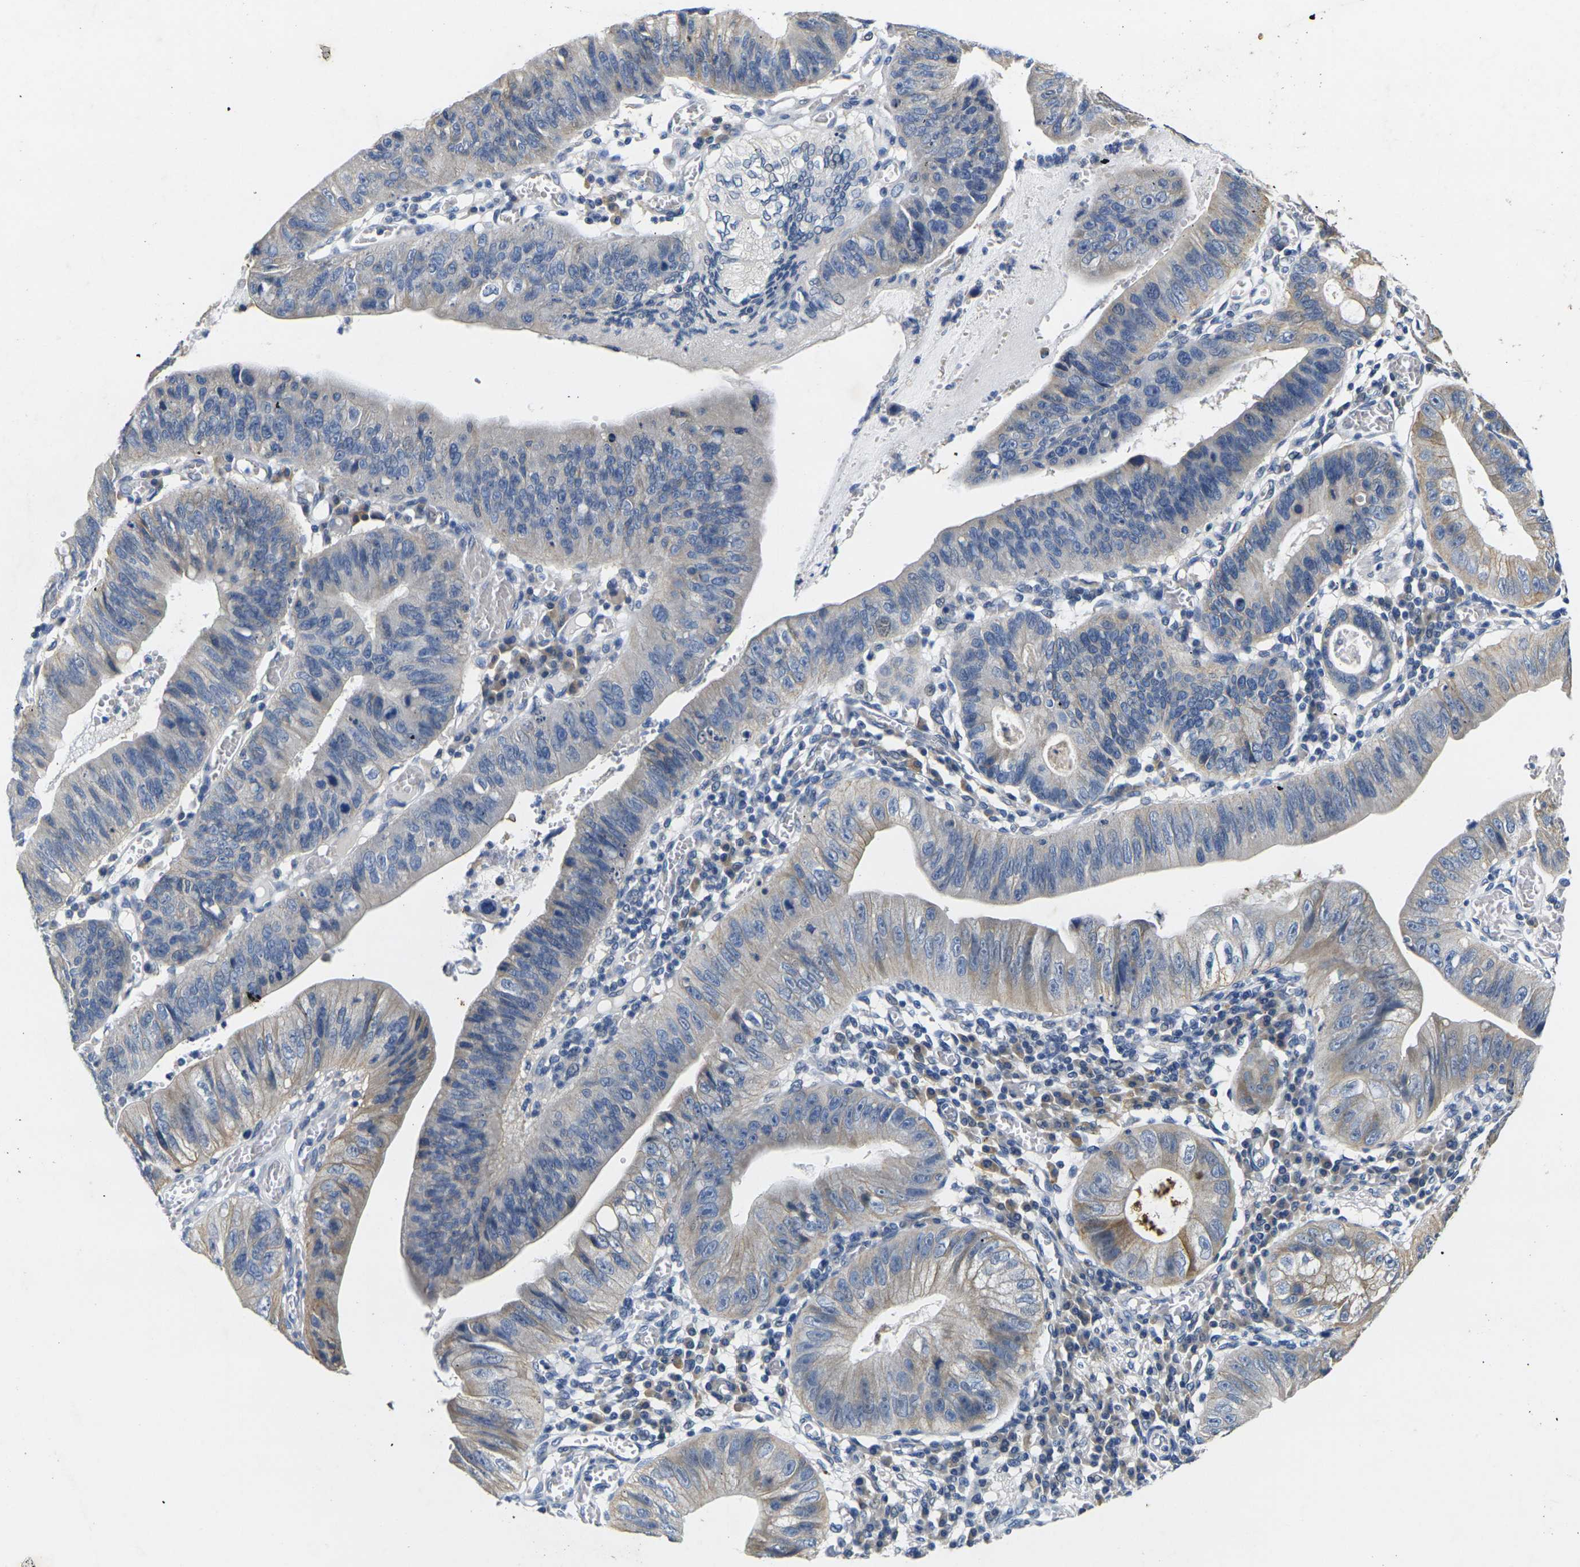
{"staining": {"intensity": "moderate", "quantity": "<25%", "location": "cytoplasmic/membranous"}, "tissue": "stomach cancer", "cell_type": "Tumor cells", "image_type": "cancer", "snomed": [{"axis": "morphology", "description": "Adenocarcinoma, NOS"}, {"axis": "topography", "description": "Stomach"}], "caption": "Tumor cells exhibit moderate cytoplasmic/membranous staining in about <25% of cells in stomach cancer.", "gene": "NOCT", "patient": {"sex": "male", "age": 59}}